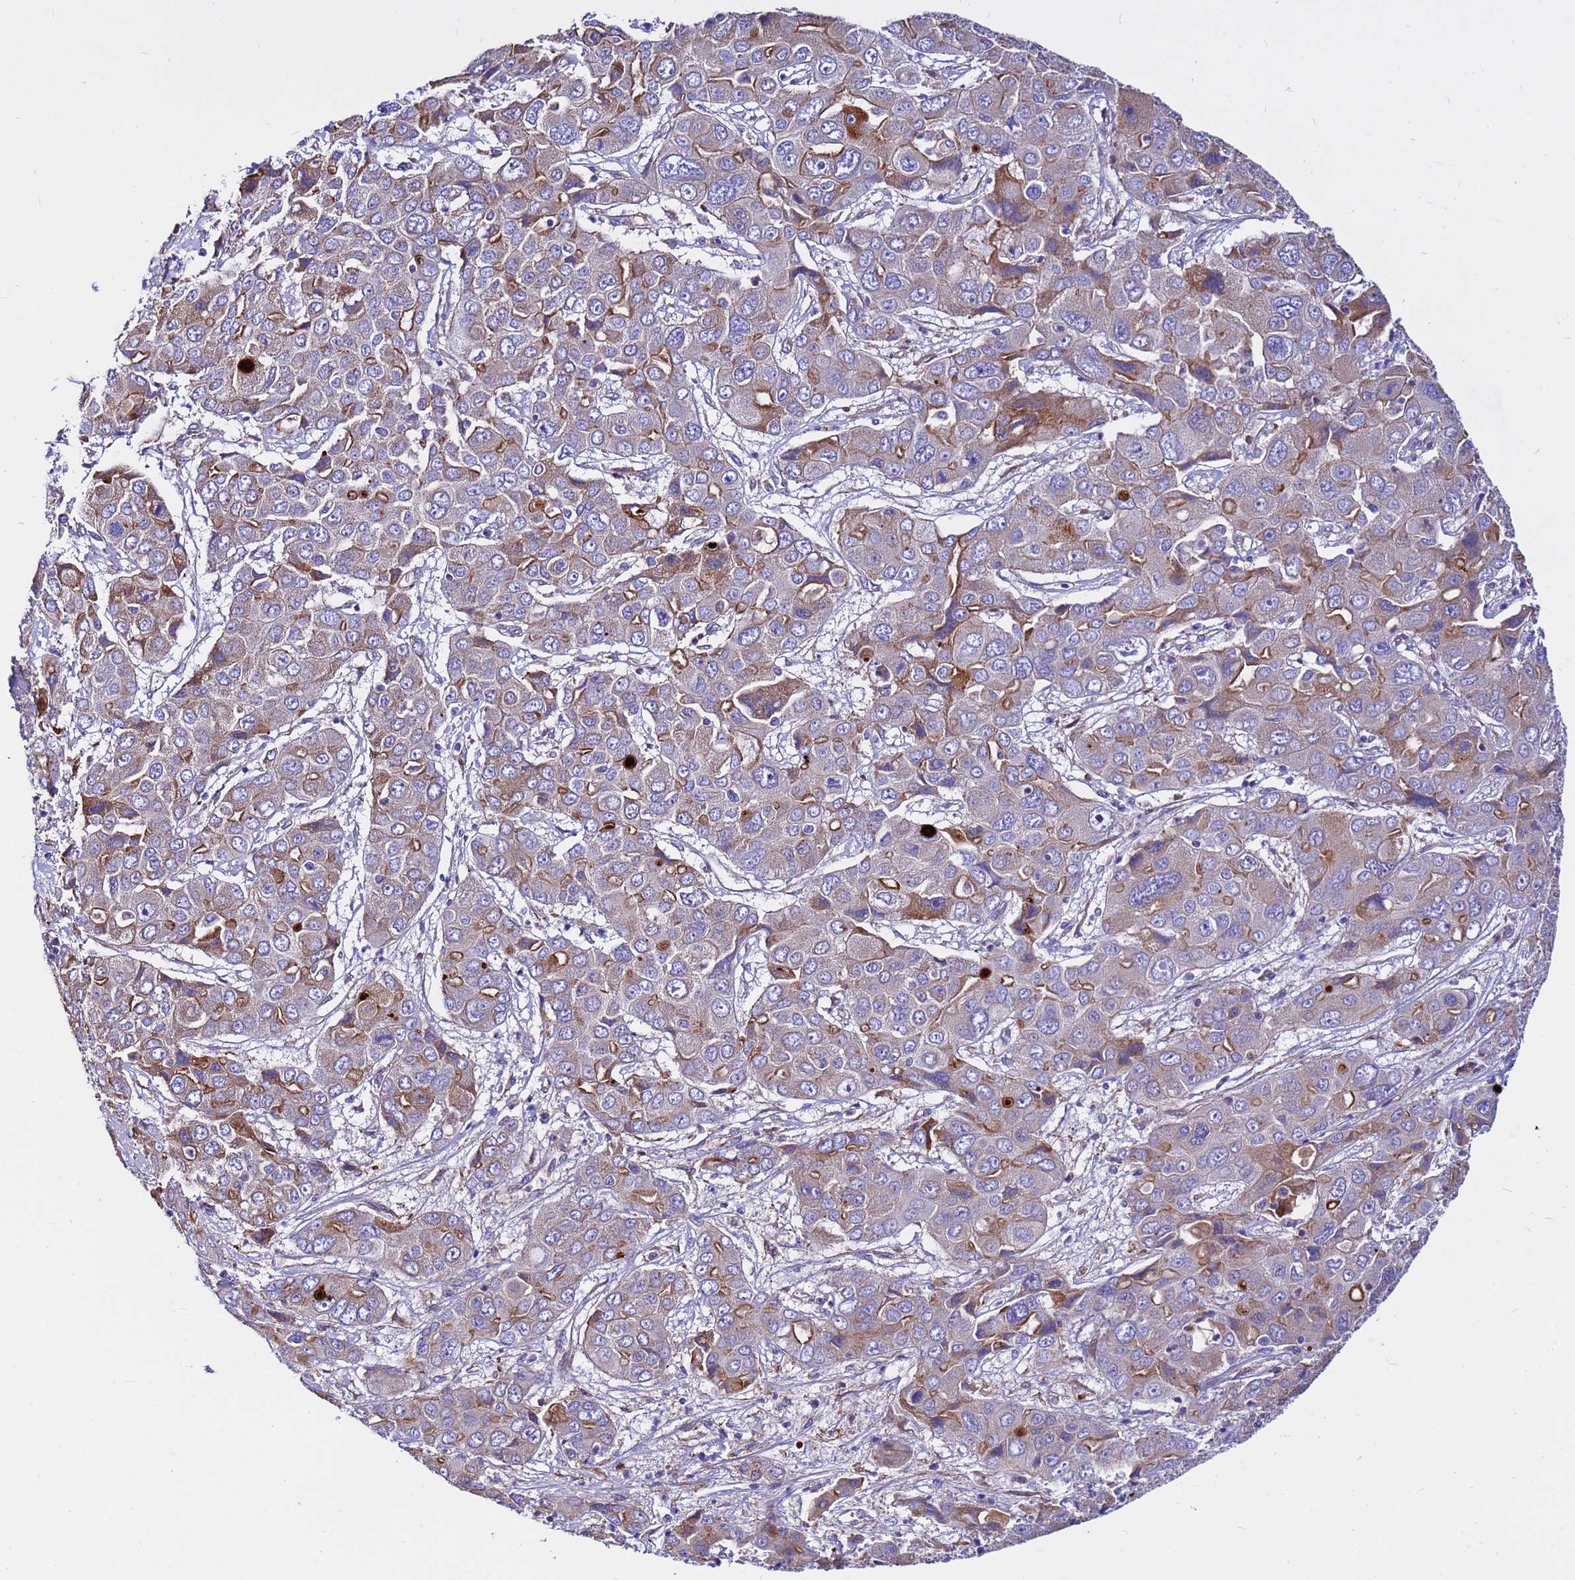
{"staining": {"intensity": "moderate", "quantity": "25%-75%", "location": "cytoplasmic/membranous"}, "tissue": "liver cancer", "cell_type": "Tumor cells", "image_type": "cancer", "snomed": [{"axis": "morphology", "description": "Cholangiocarcinoma"}, {"axis": "topography", "description": "Liver"}], "caption": "High-magnification brightfield microscopy of liver cholangiocarcinoma stained with DAB (3,3'-diaminobenzidine) (brown) and counterstained with hematoxylin (blue). tumor cells exhibit moderate cytoplasmic/membranous staining is identified in approximately25%-75% of cells.", "gene": "CRHBP", "patient": {"sex": "male", "age": 67}}